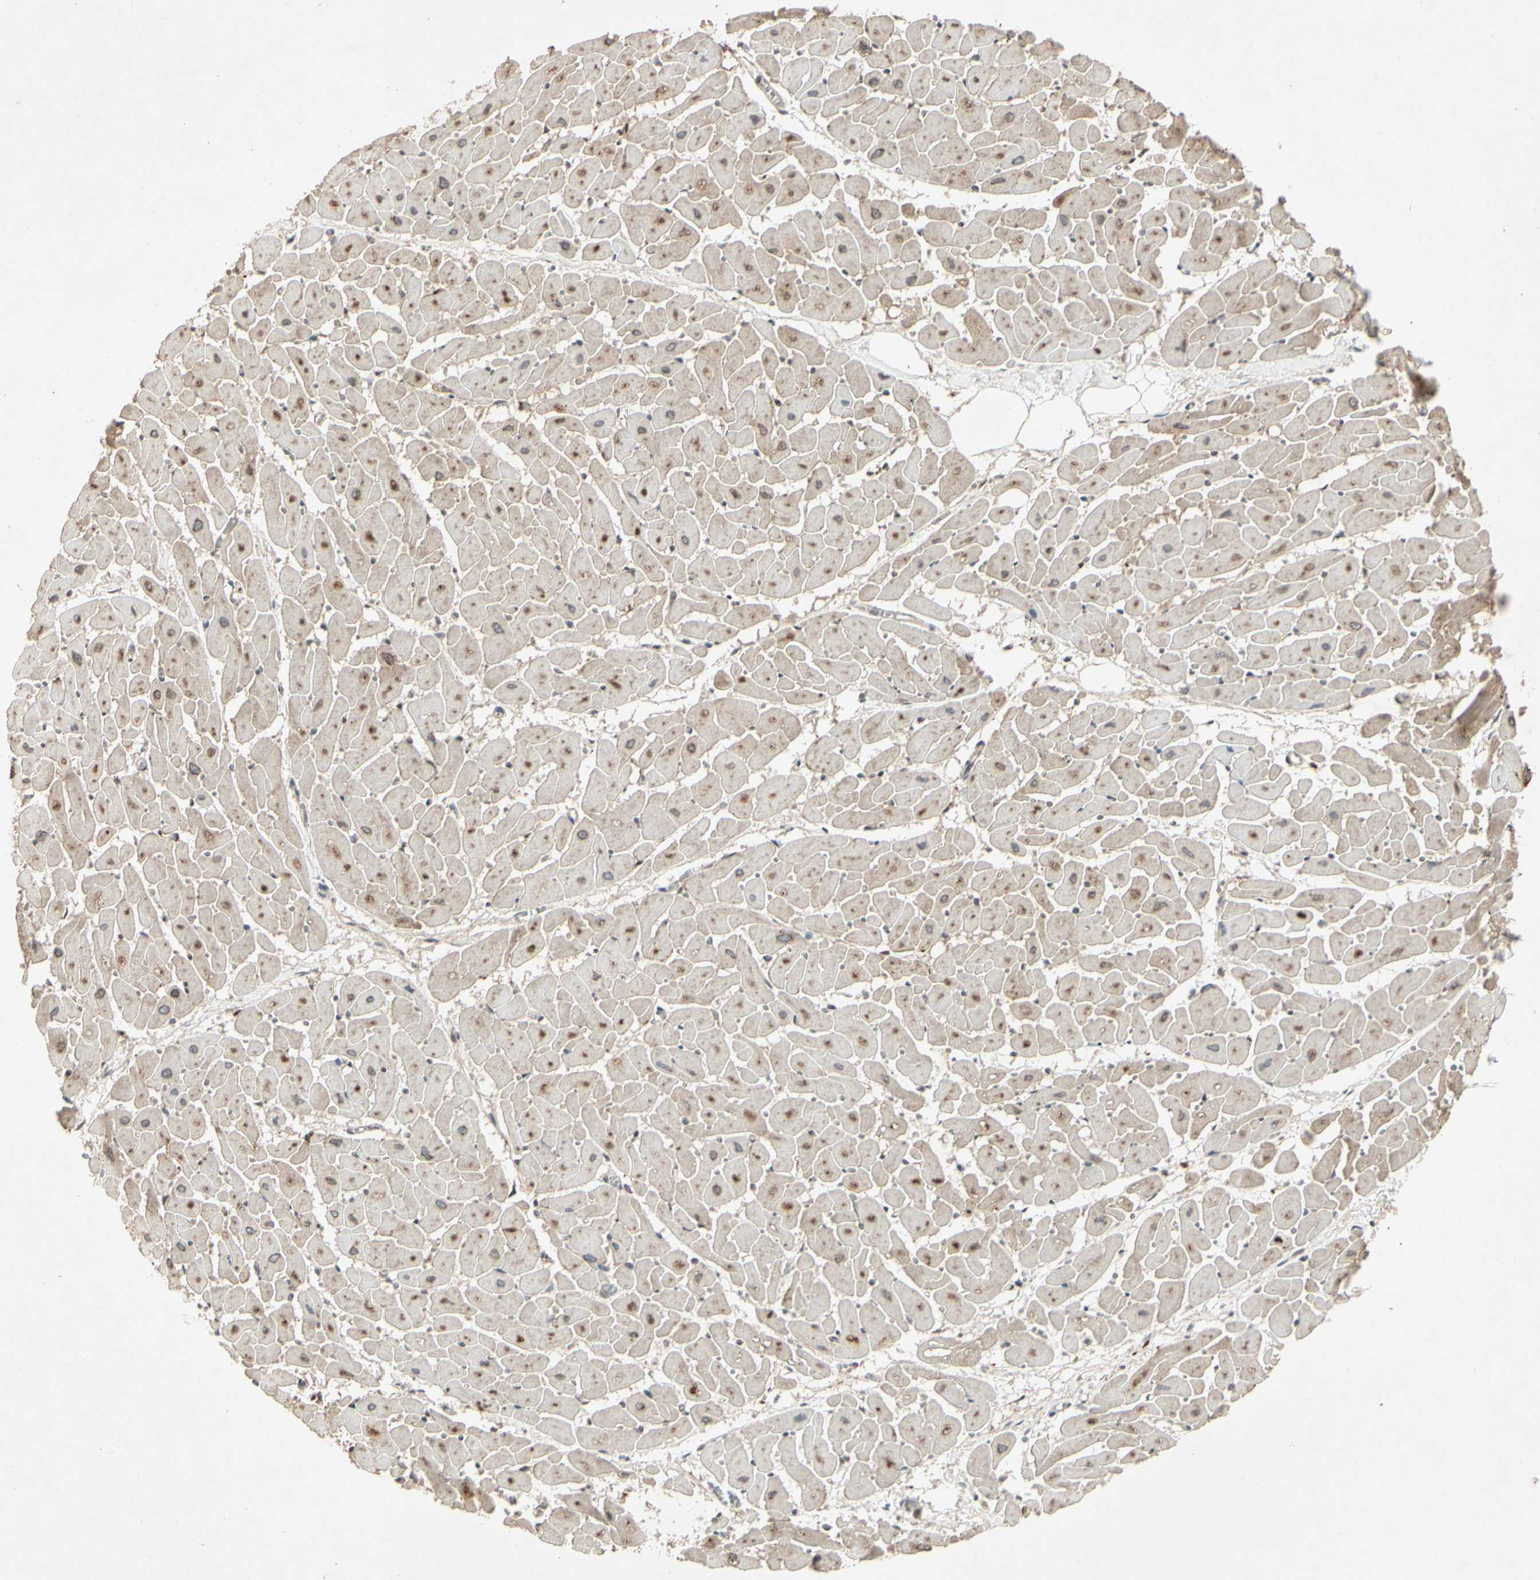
{"staining": {"intensity": "moderate", "quantity": ">75%", "location": "cytoplasmic/membranous,nuclear"}, "tissue": "heart muscle", "cell_type": "Cardiomyocytes", "image_type": "normal", "snomed": [{"axis": "morphology", "description": "Normal tissue, NOS"}, {"axis": "topography", "description": "Heart"}], "caption": "The micrograph reveals a brown stain indicating the presence of a protein in the cytoplasmic/membranous,nuclear of cardiomyocytes in heart muscle. Using DAB (3,3'-diaminobenzidine) (brown) and hematoxylin (blue) stains, captured at high magnification using brightfield microscopy.", "gene": "TEK", "patient": {"sex": "female", "age": 19}}